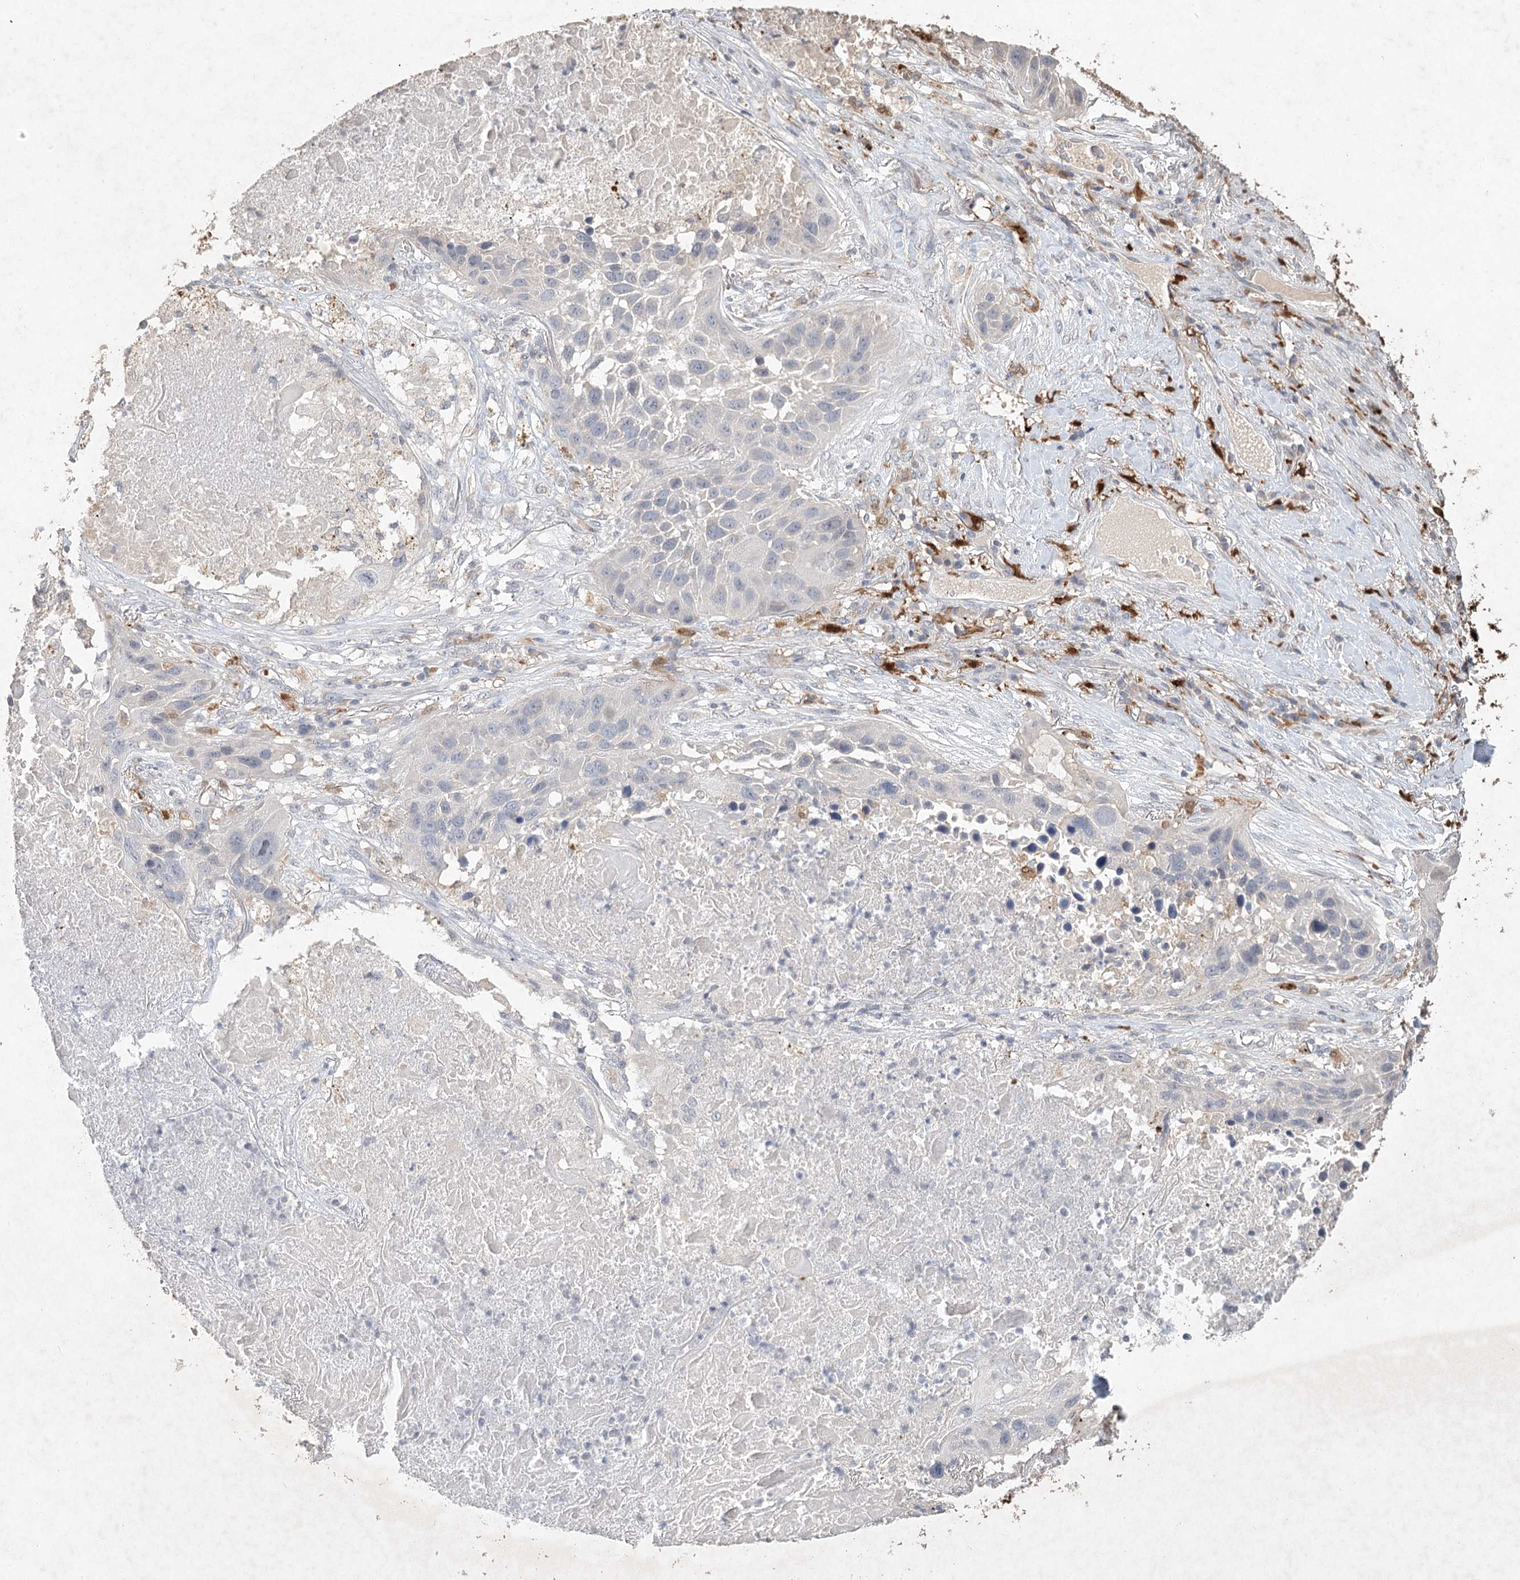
{"staining": {"intensity": "negative", "quantity": "none", "location": "none"}, "tissue": "lung cancer", "cell_type": "Tumor cells", "image_type": "cancer", "snomed": [{"axis": "morphology", "description": "Squamous cell carcinoma, NOS"}, {"axis": "topography", "description": "Lung"}], "caption": "Tumor cells are negative for protein expression in human lung squamous cell carcinoma.", "gene": "ARSI", "patient": {"sex": "male", "age": 57}}